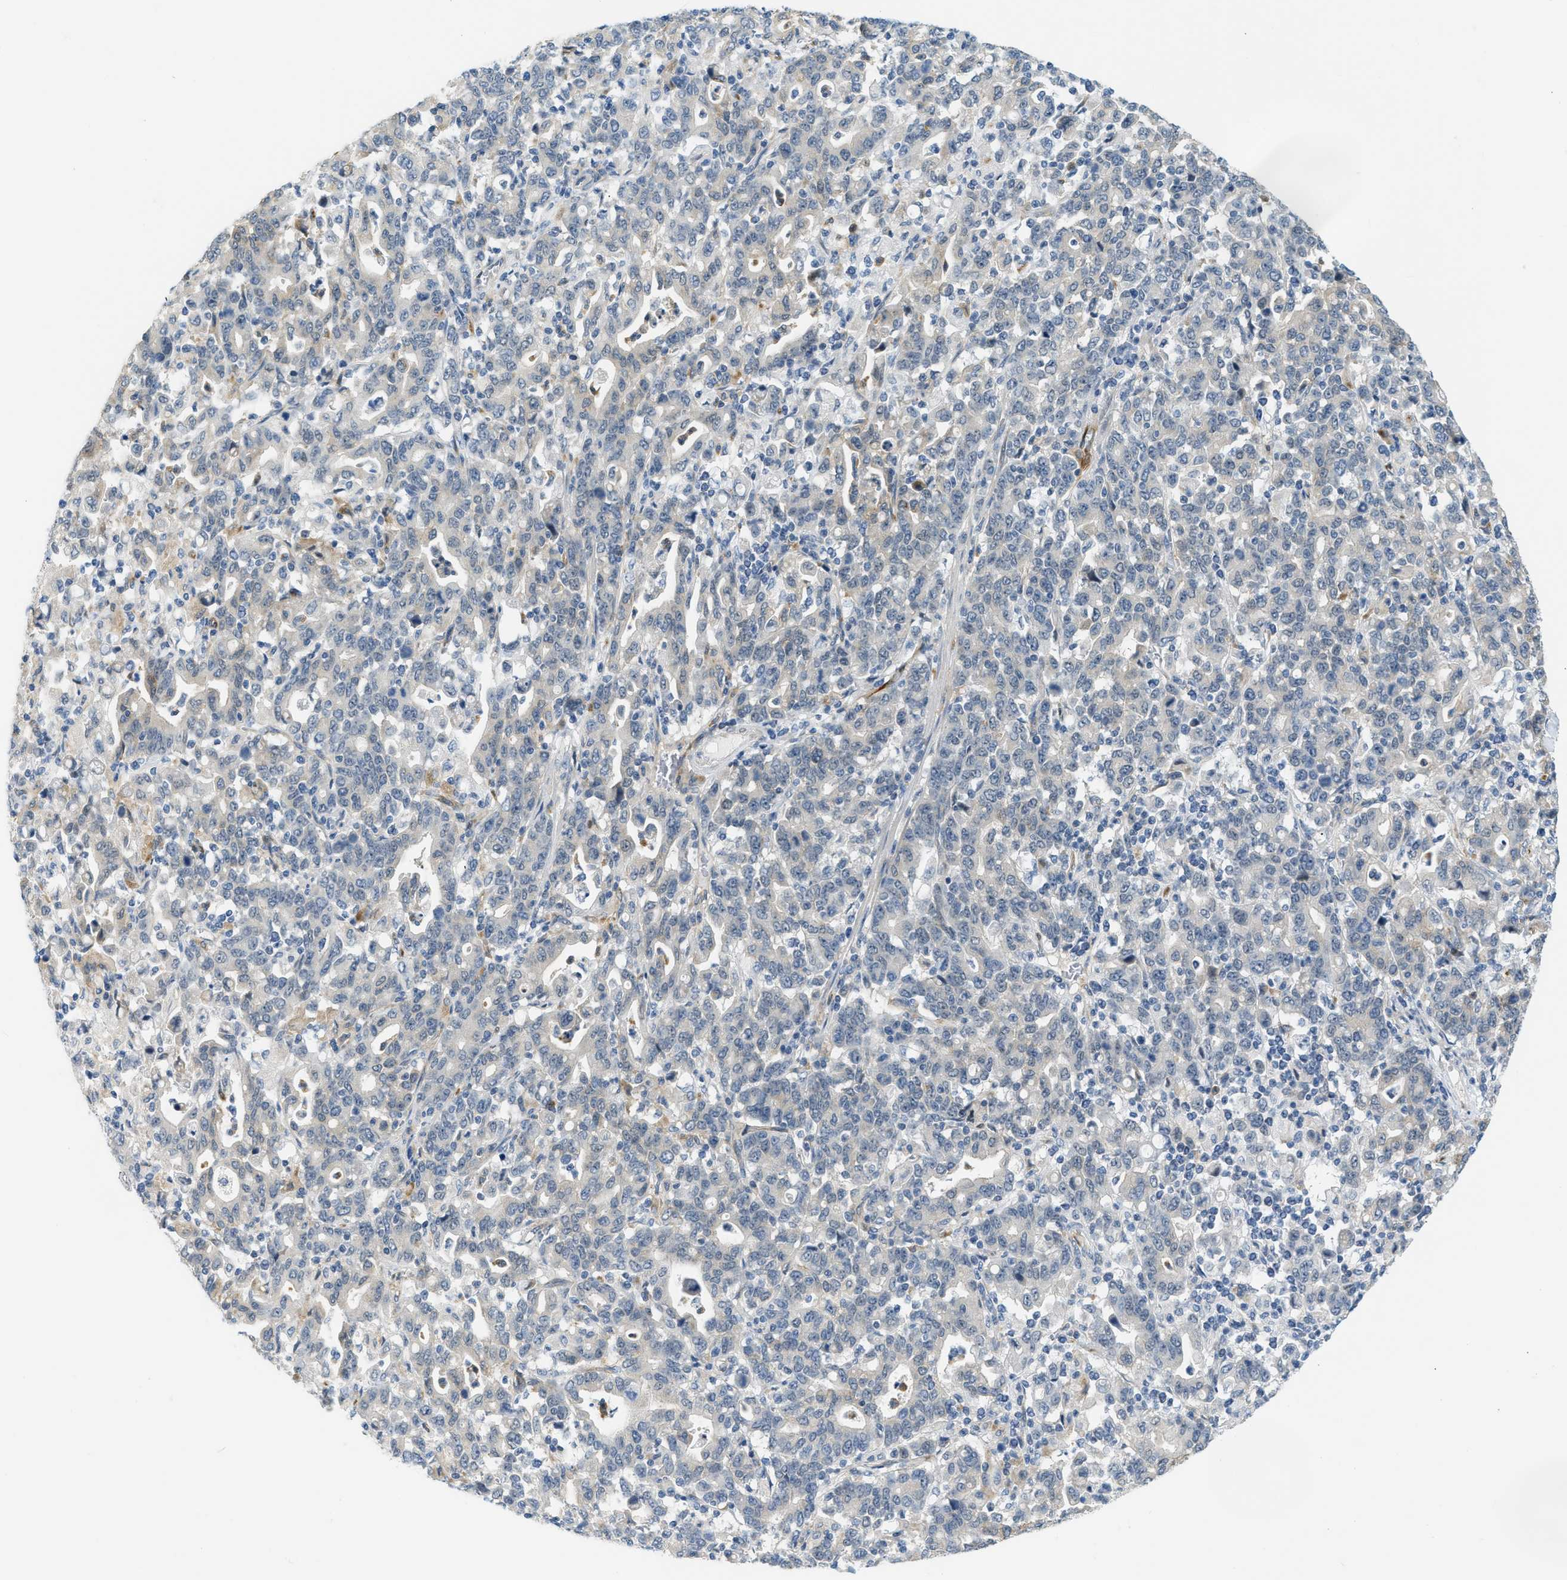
{"staining": {"intensity": "negative", "quantity": "none", "location": "none"}, "tissue": "stomach cancer", "cell_type": "Tumor cells", "image_type": "cancer", "snomed": [{"axis": "morphology", "description": "Adenocarcinoma, NOS"}, {"axis": "topography", "description": "Stomach, upper"}], "caption": "A micrograph of stomach cancer (adenocarcinoma) stained for a protein reveals no brown staining in tumor cells.", "gene": "ZNF408", "patient": {"sex": "male", "age": 69}}